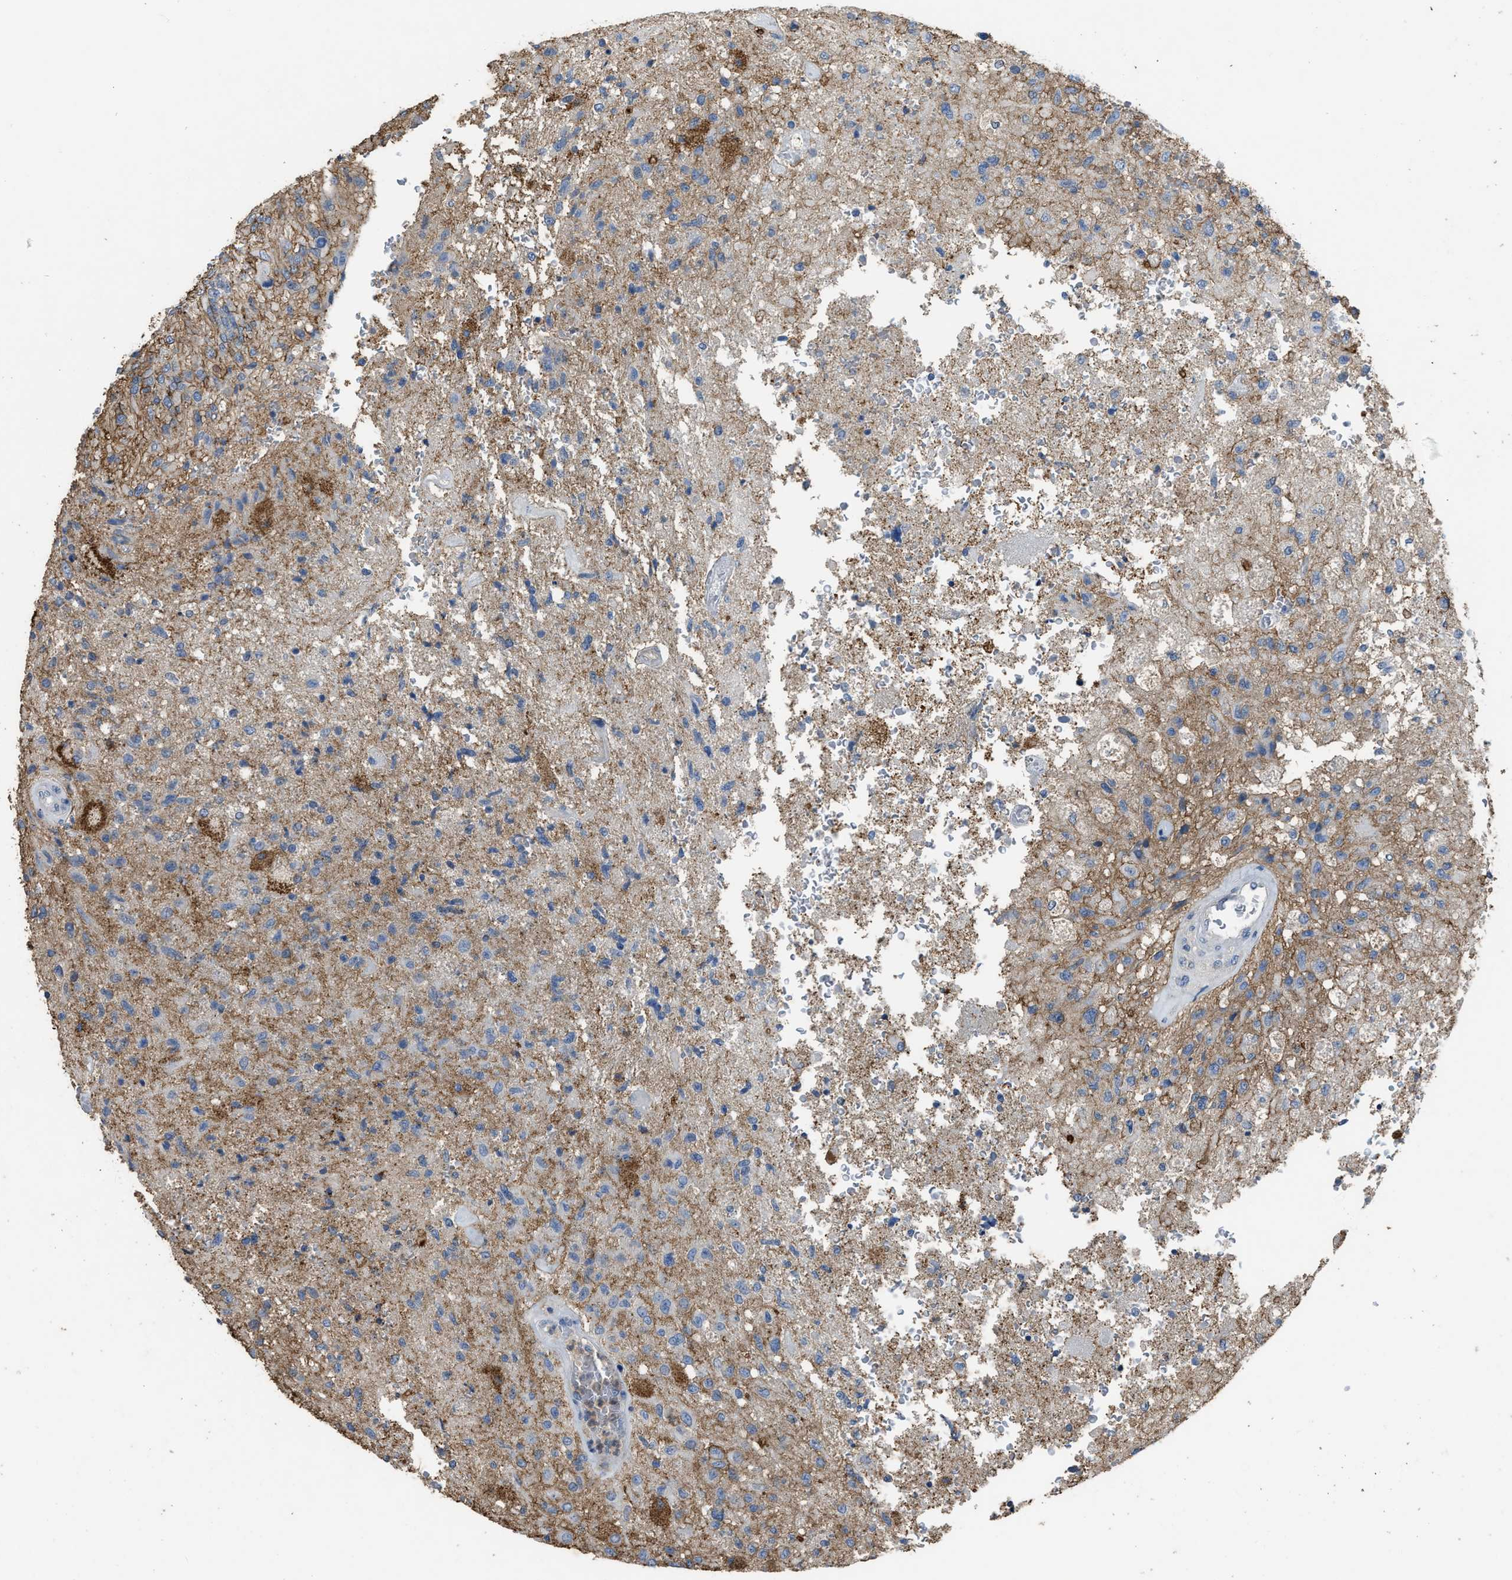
{"staining": {"intensity": "weak", "quantity": "<25%", "location": "cytoplasmic/membranous"}, "tissue": "glioma", "cell_type": "Tumor cells", "image_type": "cancer", "snomed": [{"axis": "morphology", "description": "Normal tissue, NOS"}, {"axis": "morphology", "description": "Glioma, malignant, High grade"}, {"axis": "topography", "description": "Cerebral cortex"}], "caption": "The photomicrograph exhibits no significant positivity in tumor cells of glioma.", "gene": "OR51E1", "patient": {"sex": "male", "age": 77}}